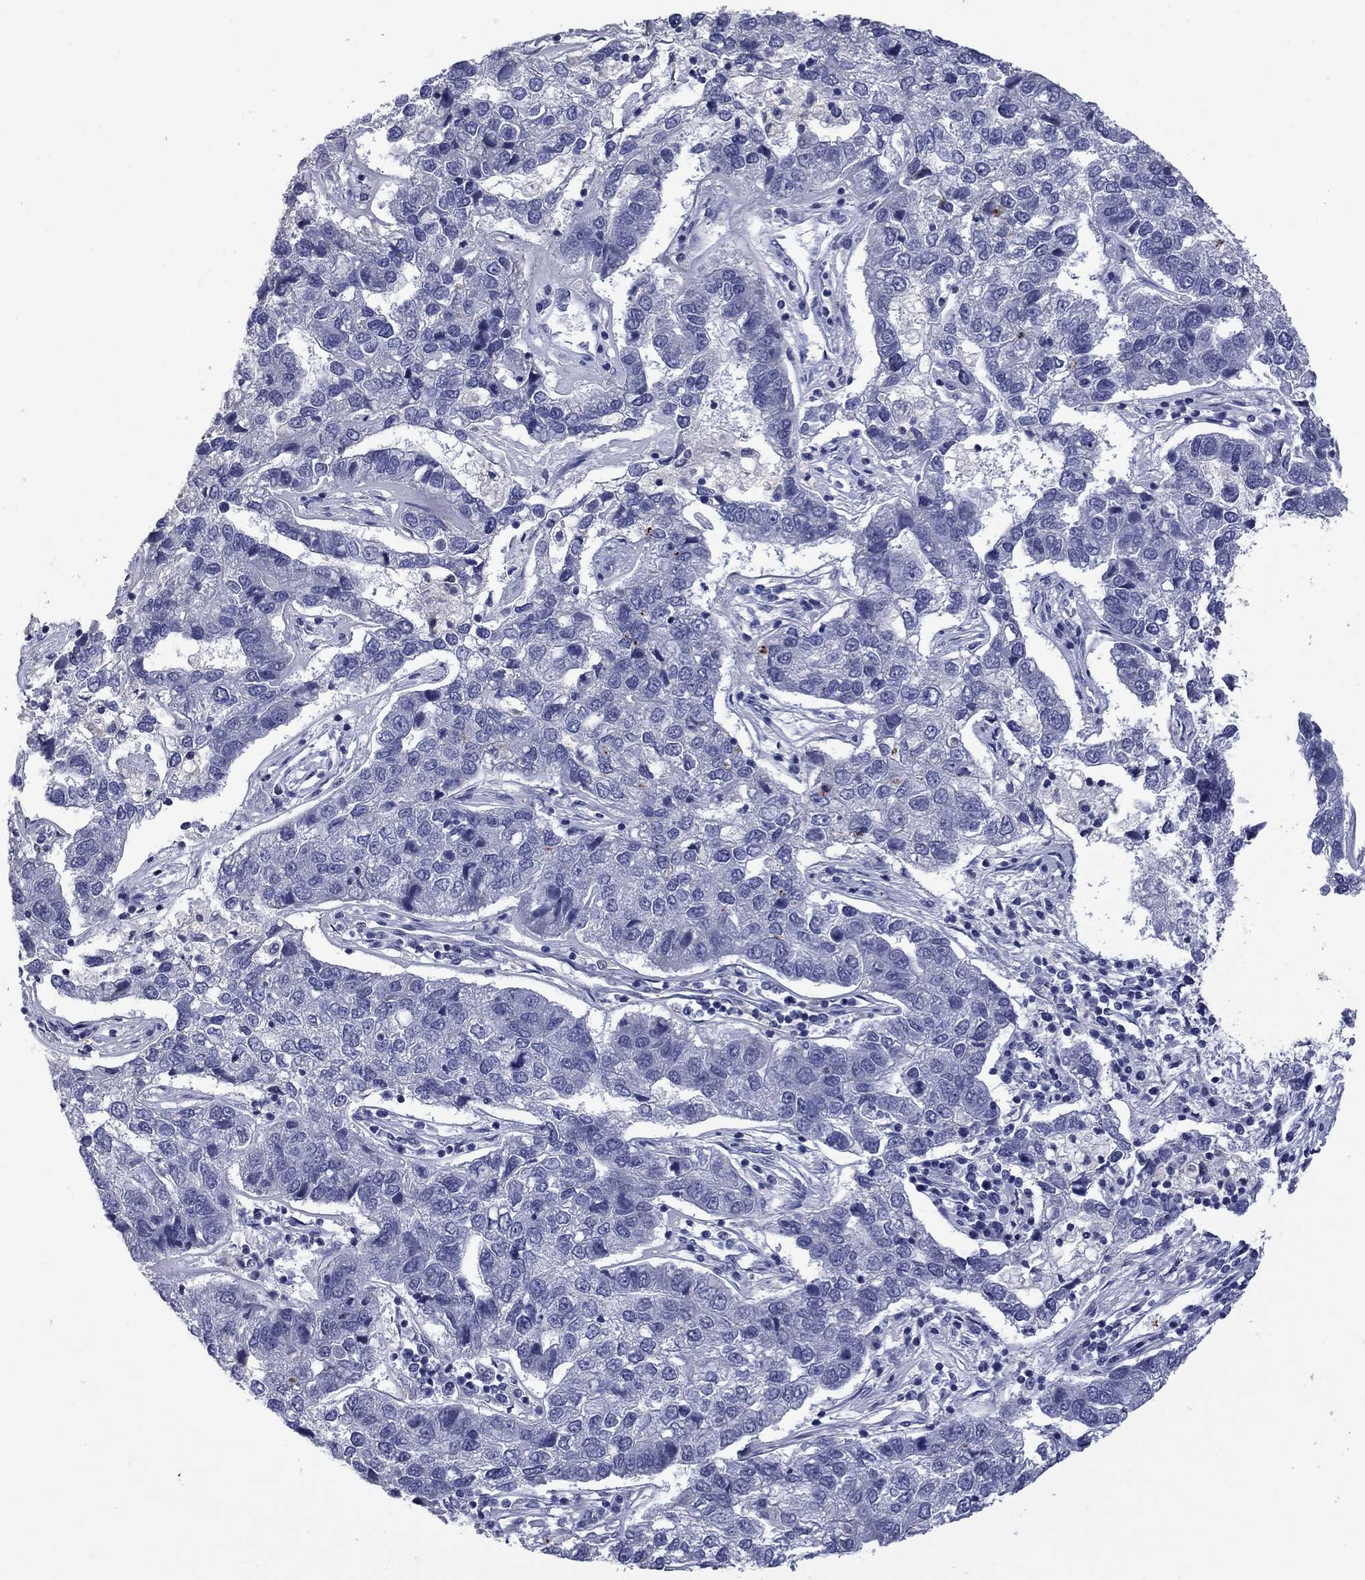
{"staining": {"intensity": "negative", "quantity": "none", "location": "none"}, "tissue": "pancreatic cancer", "cell_type": "Tumor cells", "image_type": "cancer", "snomed": [{"axis": "morphology", "description": "Adenocarcinoma, NOS"}, {"axis": "topography", "description": "Pancreas"}], "caption": "A high-resolution histopathology image shows immunohistochemistry (IHC) staining of pancreatic cancer (adenocarcinoma), which exhibits no significant expression in tumor cells.", "gene": "PLEK", "patient": {"sex": "female", "age": 61}}